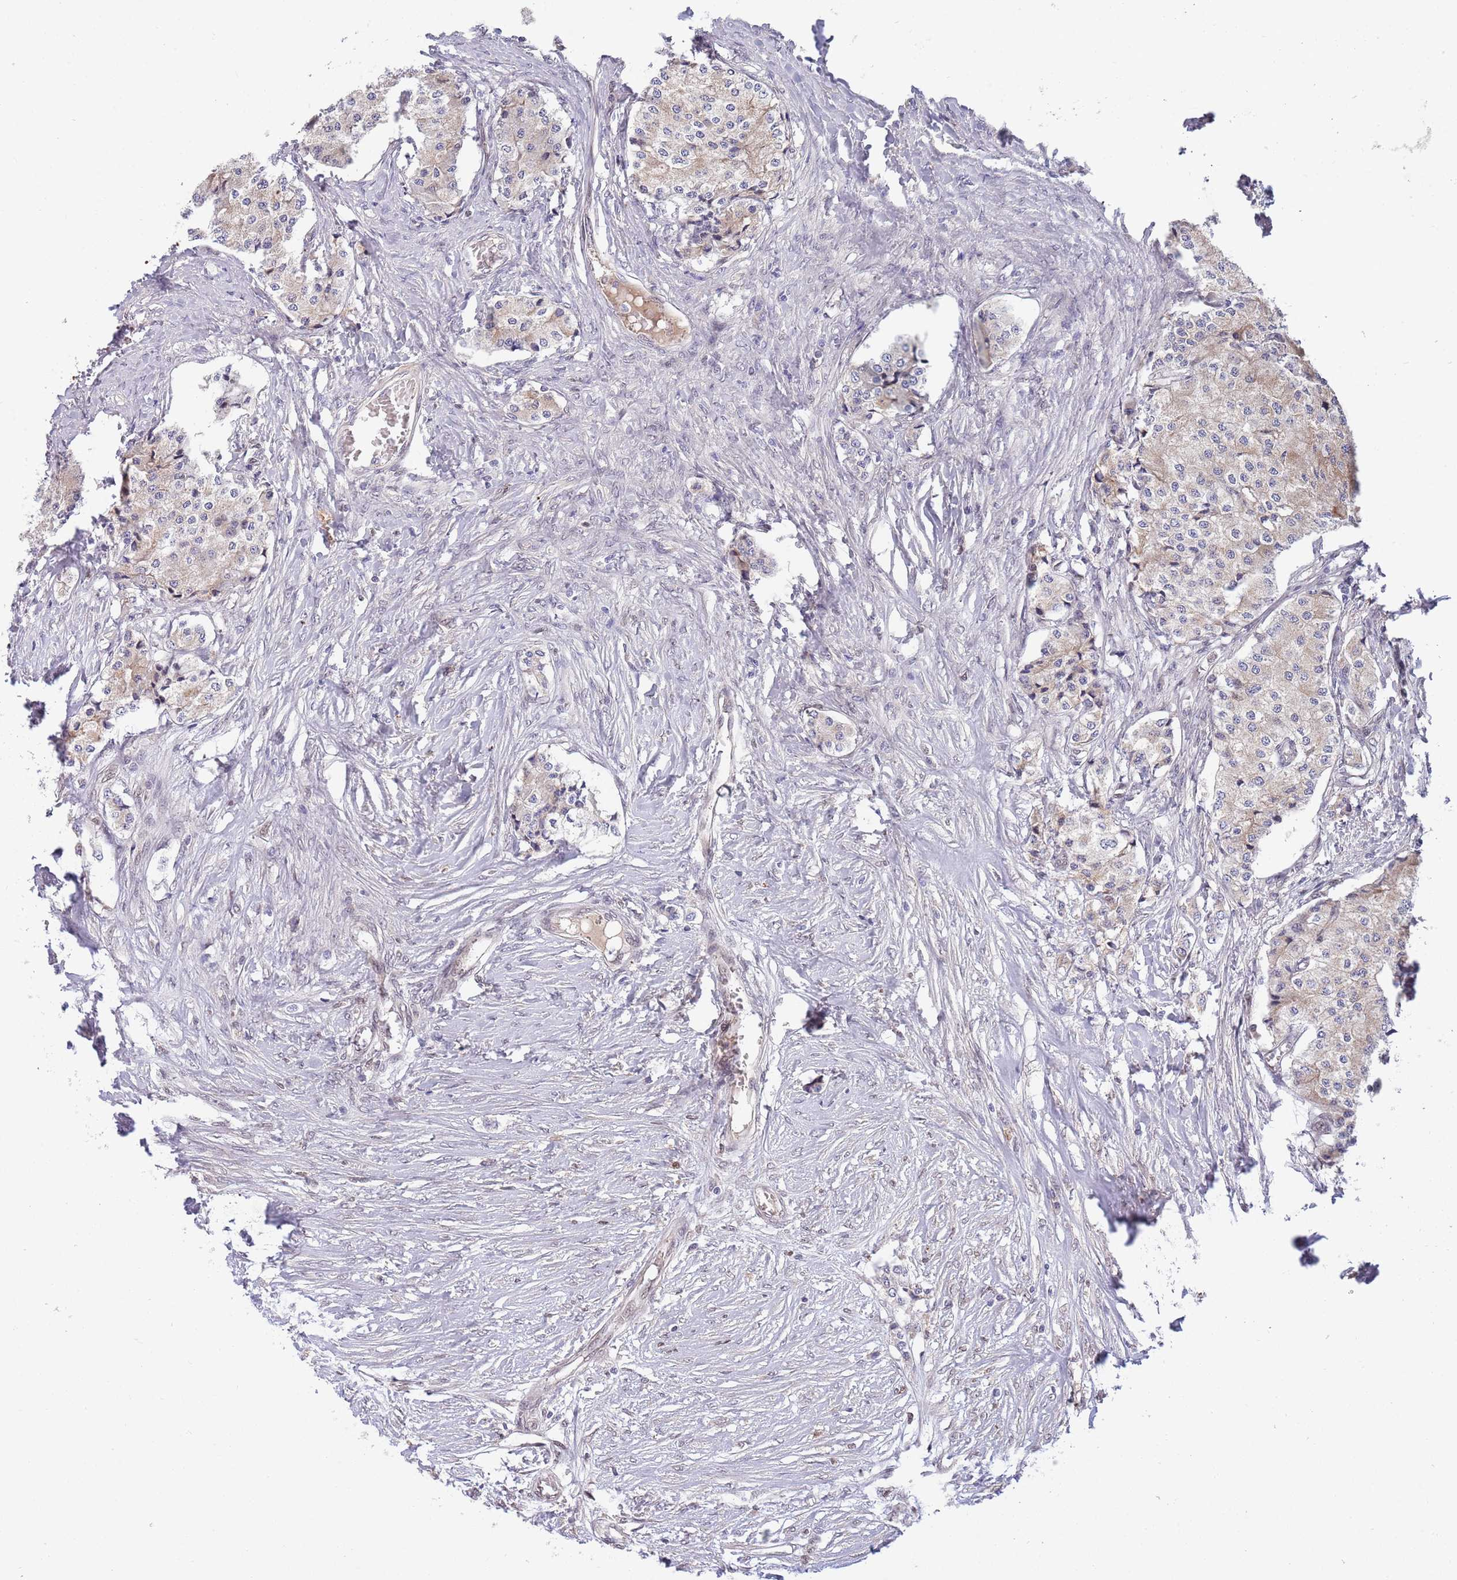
{"staining": {"intensity": "weak", "quantity": "25%-75%", "location": "cytoplasmic/membranous"}, "tissue": "carcinoid", "cell_type": "Tumor cells", "image_type": "cancer", "snomed": [{"axis": "morphology", "description": "Carcinoid, malignant, NOS"}, {"axis": "topography", "description": "Colon"}], "caption": "The photomicrograph shows staining of carcinoid (malignant), revealing weak cytoplasmic/membranous protein positivity (brown color) within tumor cells.", "gene": "NLRP6", "patient": {"sex": "female", "age": 52}}